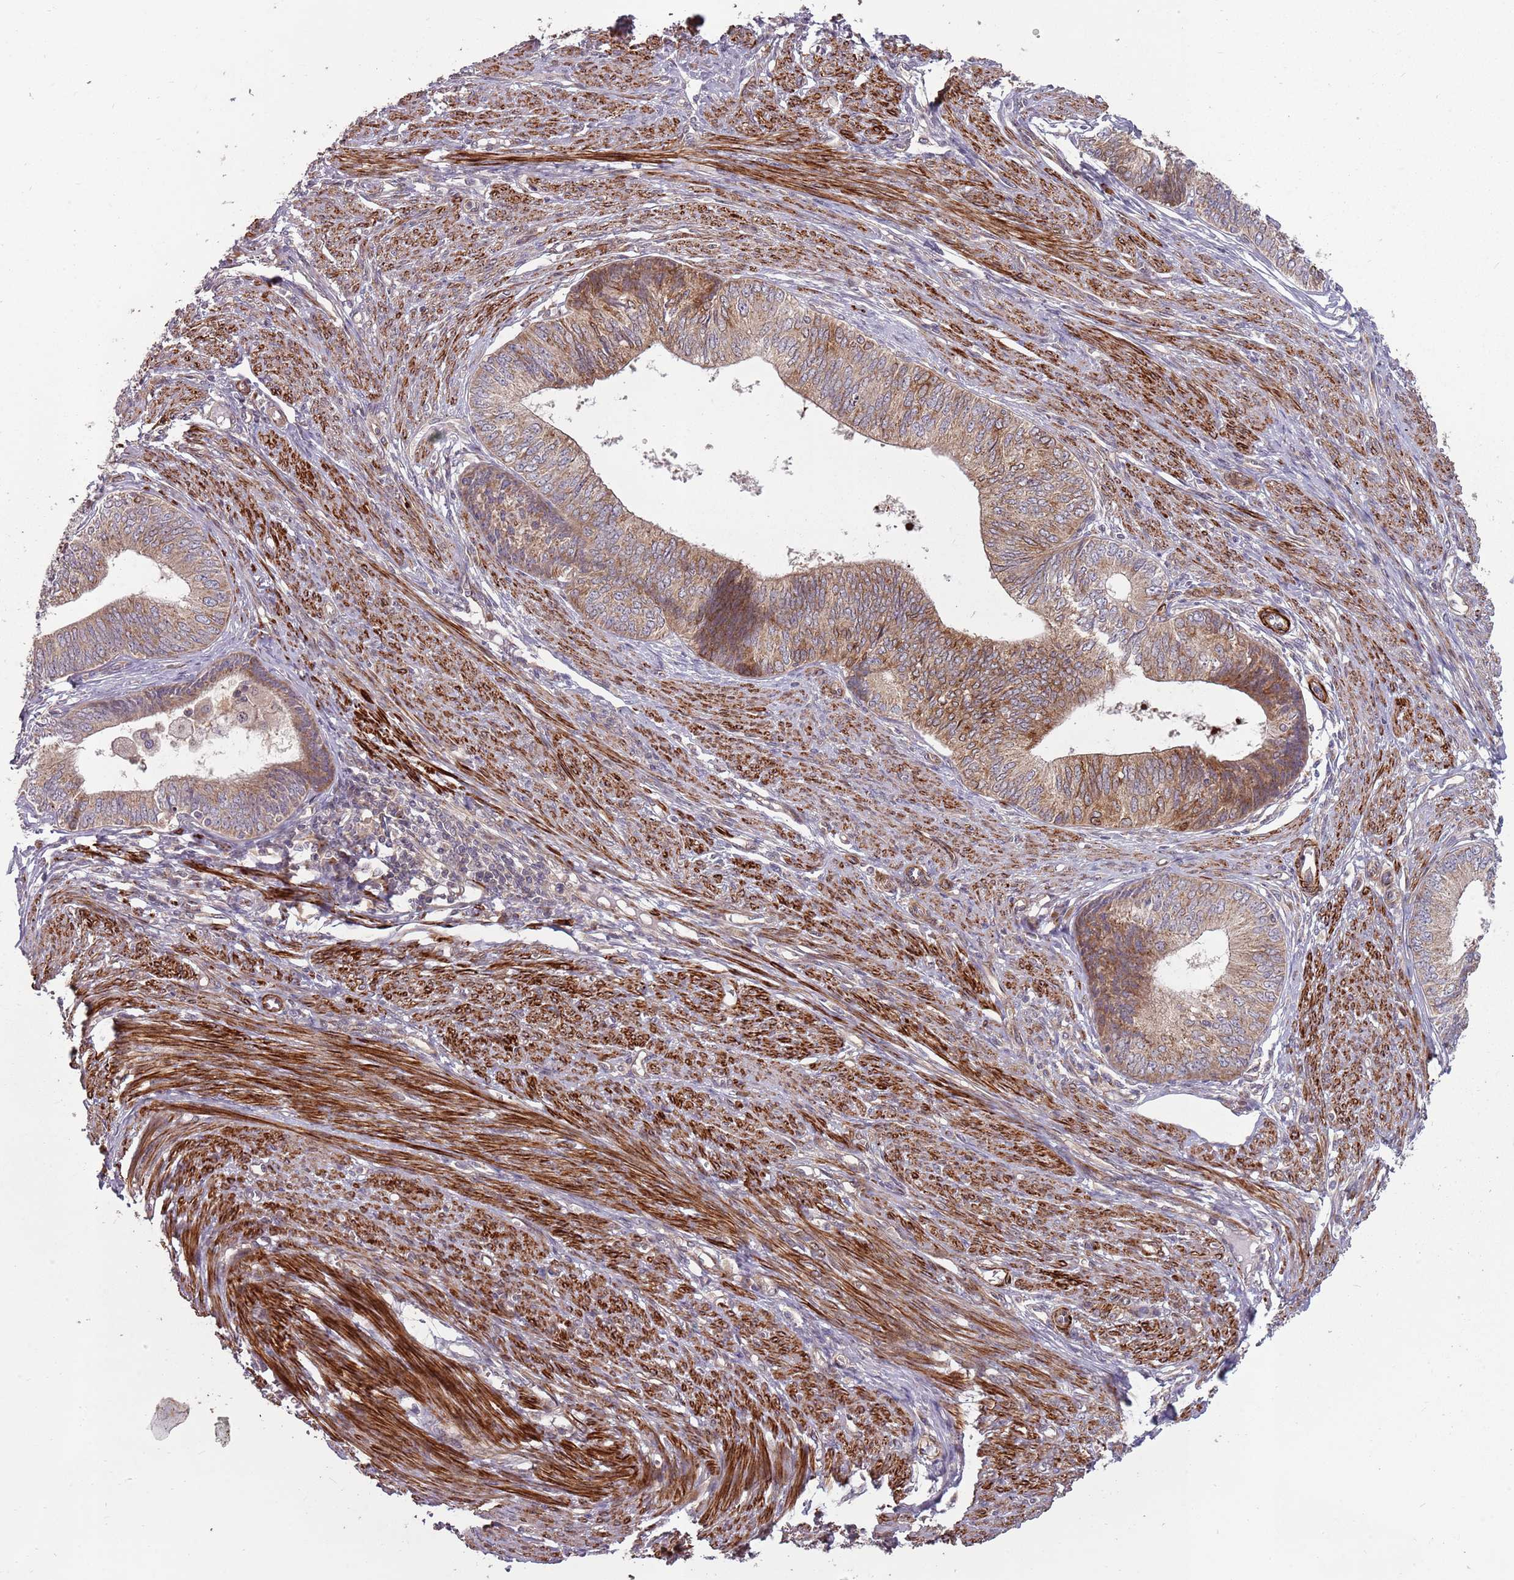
{"staining": {"intensity": "weak", "quantity": ">75%", "location": "cytoplasmic/membranous"}, "tissue": "endometrial cancer", "cell_type": "Tumor cells", "image_type": "cancer", "snomed": [{"axis": "morphology", "description": "Adenocarcinoma, NOS"}, {"axis": "topography", "description": "Endometrium"}], "caption": "IHC of endometrial cancer exhibits low levels of weak cytoplasmic/membranous staining in about >75% of tumor cells.", "gene": "PLD6", "patient": {"sex": "female", "age": 68}}